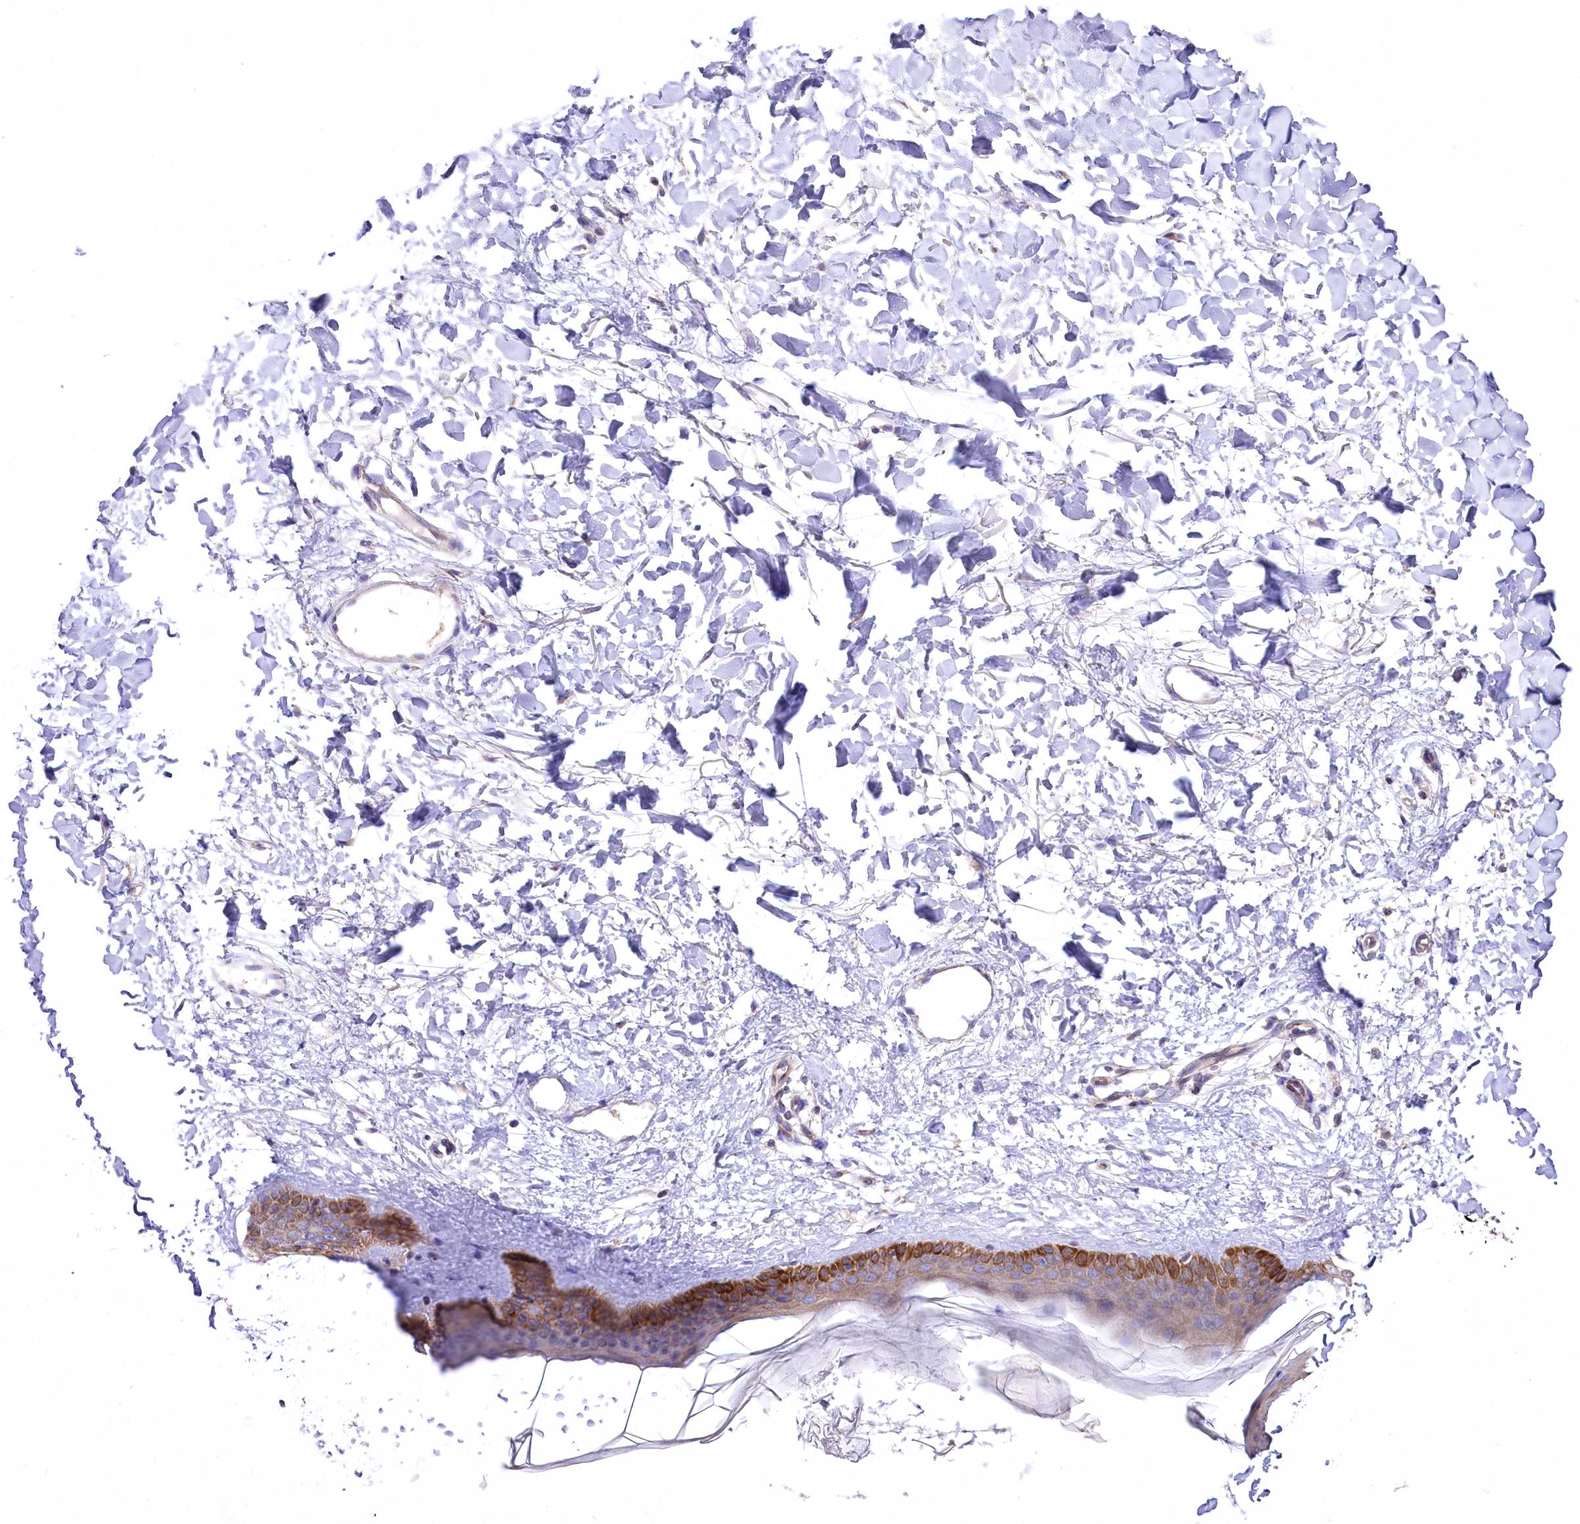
{"staining": {"intensity": "negative", "quantity": "none", "location": "none"}, "tissue": "skin", "cell_type": "Fibroblasts", "image_type": "normal", "snomed": [{"axis": "morphology", "description": "Normal tissue, NOS"}, {"axis": "topography", "description": "Skin"}], "caption": "Immunohistochemistry histopathology image of benign human skin stained for a protein (brown), which reveals no expression in fibroblasts.", "gene": "PTER", "patient": {"sex": "female", "age": 58}}